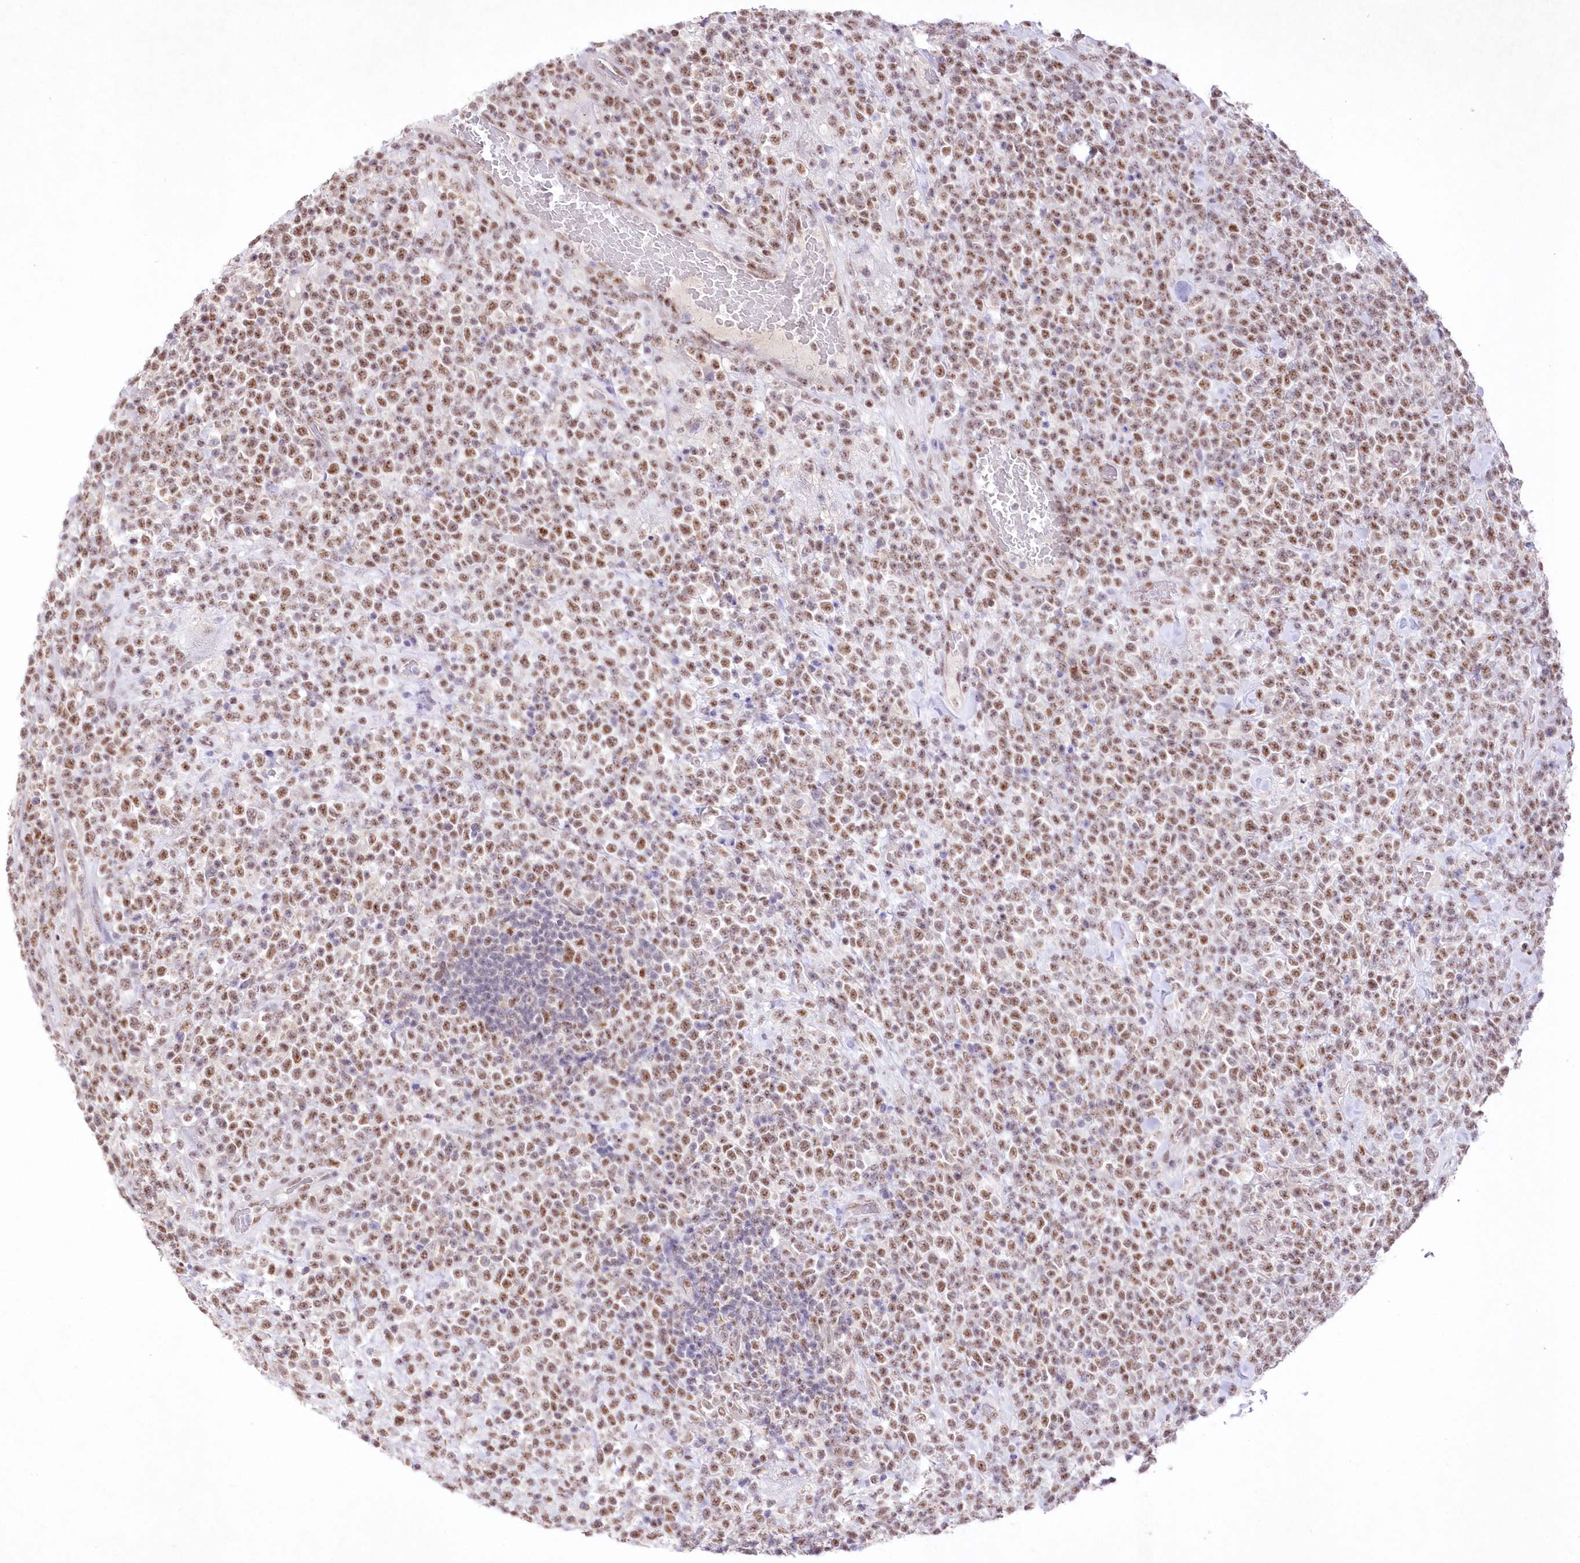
{"staining": {"intensity": "moderate", "quantity": ">75%", "location": "nuclear"}, "tissue": "lymphoma", "cell_type": "Tumor cells", "image_type": "cancer", "snomed": [{"axis": "morphology", "description": "Malignant lymphoma, non-Hodgkin's type, High grade"}, {"axis": "topography", "description": "Colon"}], "caption": "Moderate nuclear positivity is identified in about >75% of tumor cells in high-grade malignant lymphoma, non-Hodgkin's type. (DAB (3,3'-diaminobenzidine) = brown stain, brightfield microscopy at high magnification).", "gene": "RBM27", "patient": {"sex": "female", "age": 53}}